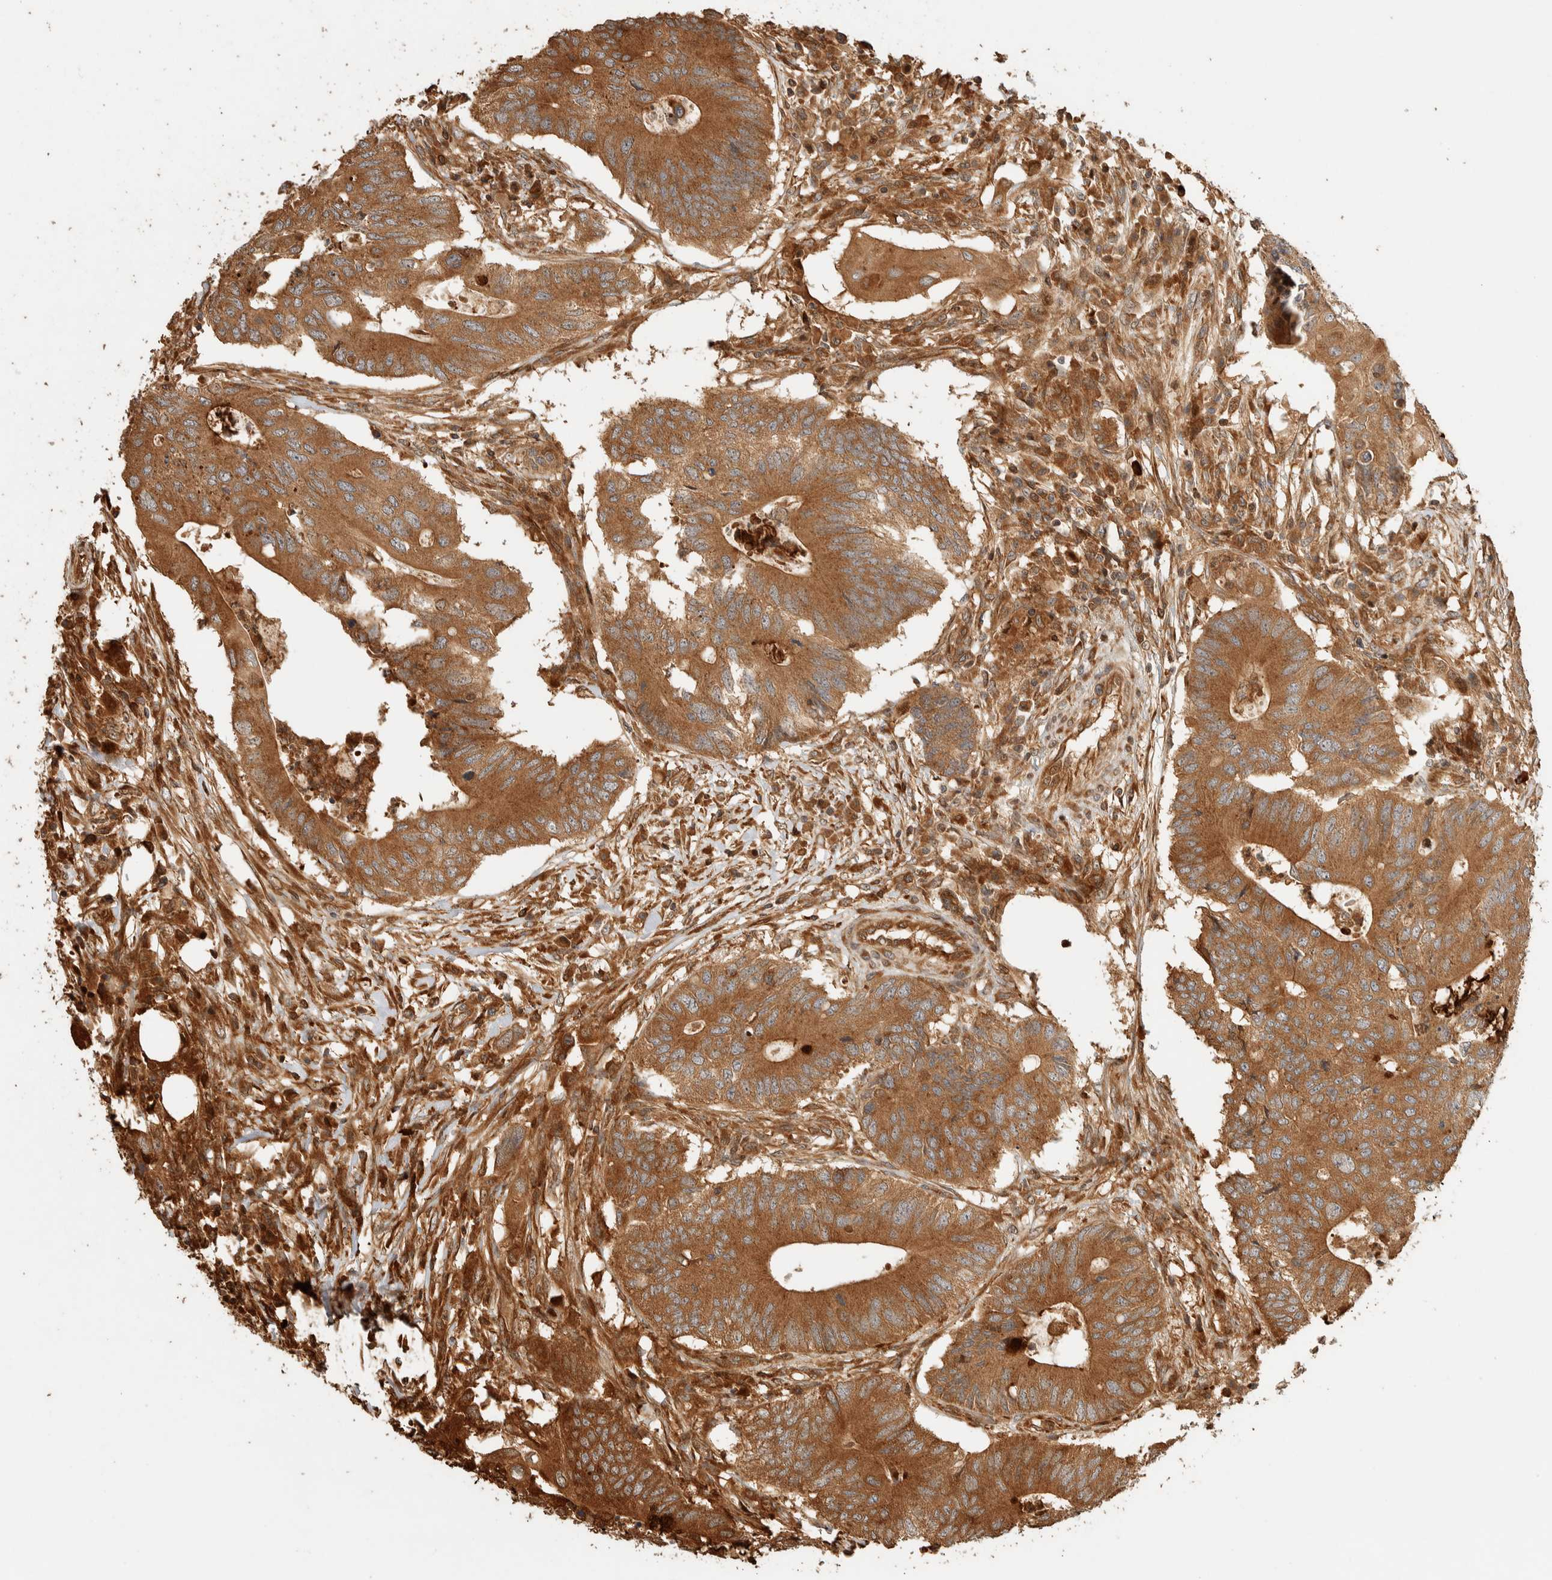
{"staining": {"intensity": "moderate", "quantity": ">75%", "location": "cytoplasmic/membranous"}, "tissue": "colorectal cancer", "cell_type": "Tumor cells", "image_type": "cancer", "snomed": [{"axis": "morphology", "description": "Adenocarcinoma, NOS"}, {"axis": "topography", "description": "Colon"}], "caption": "Tumor cells demonstrate medium levels of moderate cytoplasmic/membranous positivity in approximately >75% of cells in human colorectal cancer (adenocarcinoma). (DAB = brown stain, brightfield microscopy at high magnification).", "gene": "EXOC7", "patient": {"sex": "male", "age": 71}}